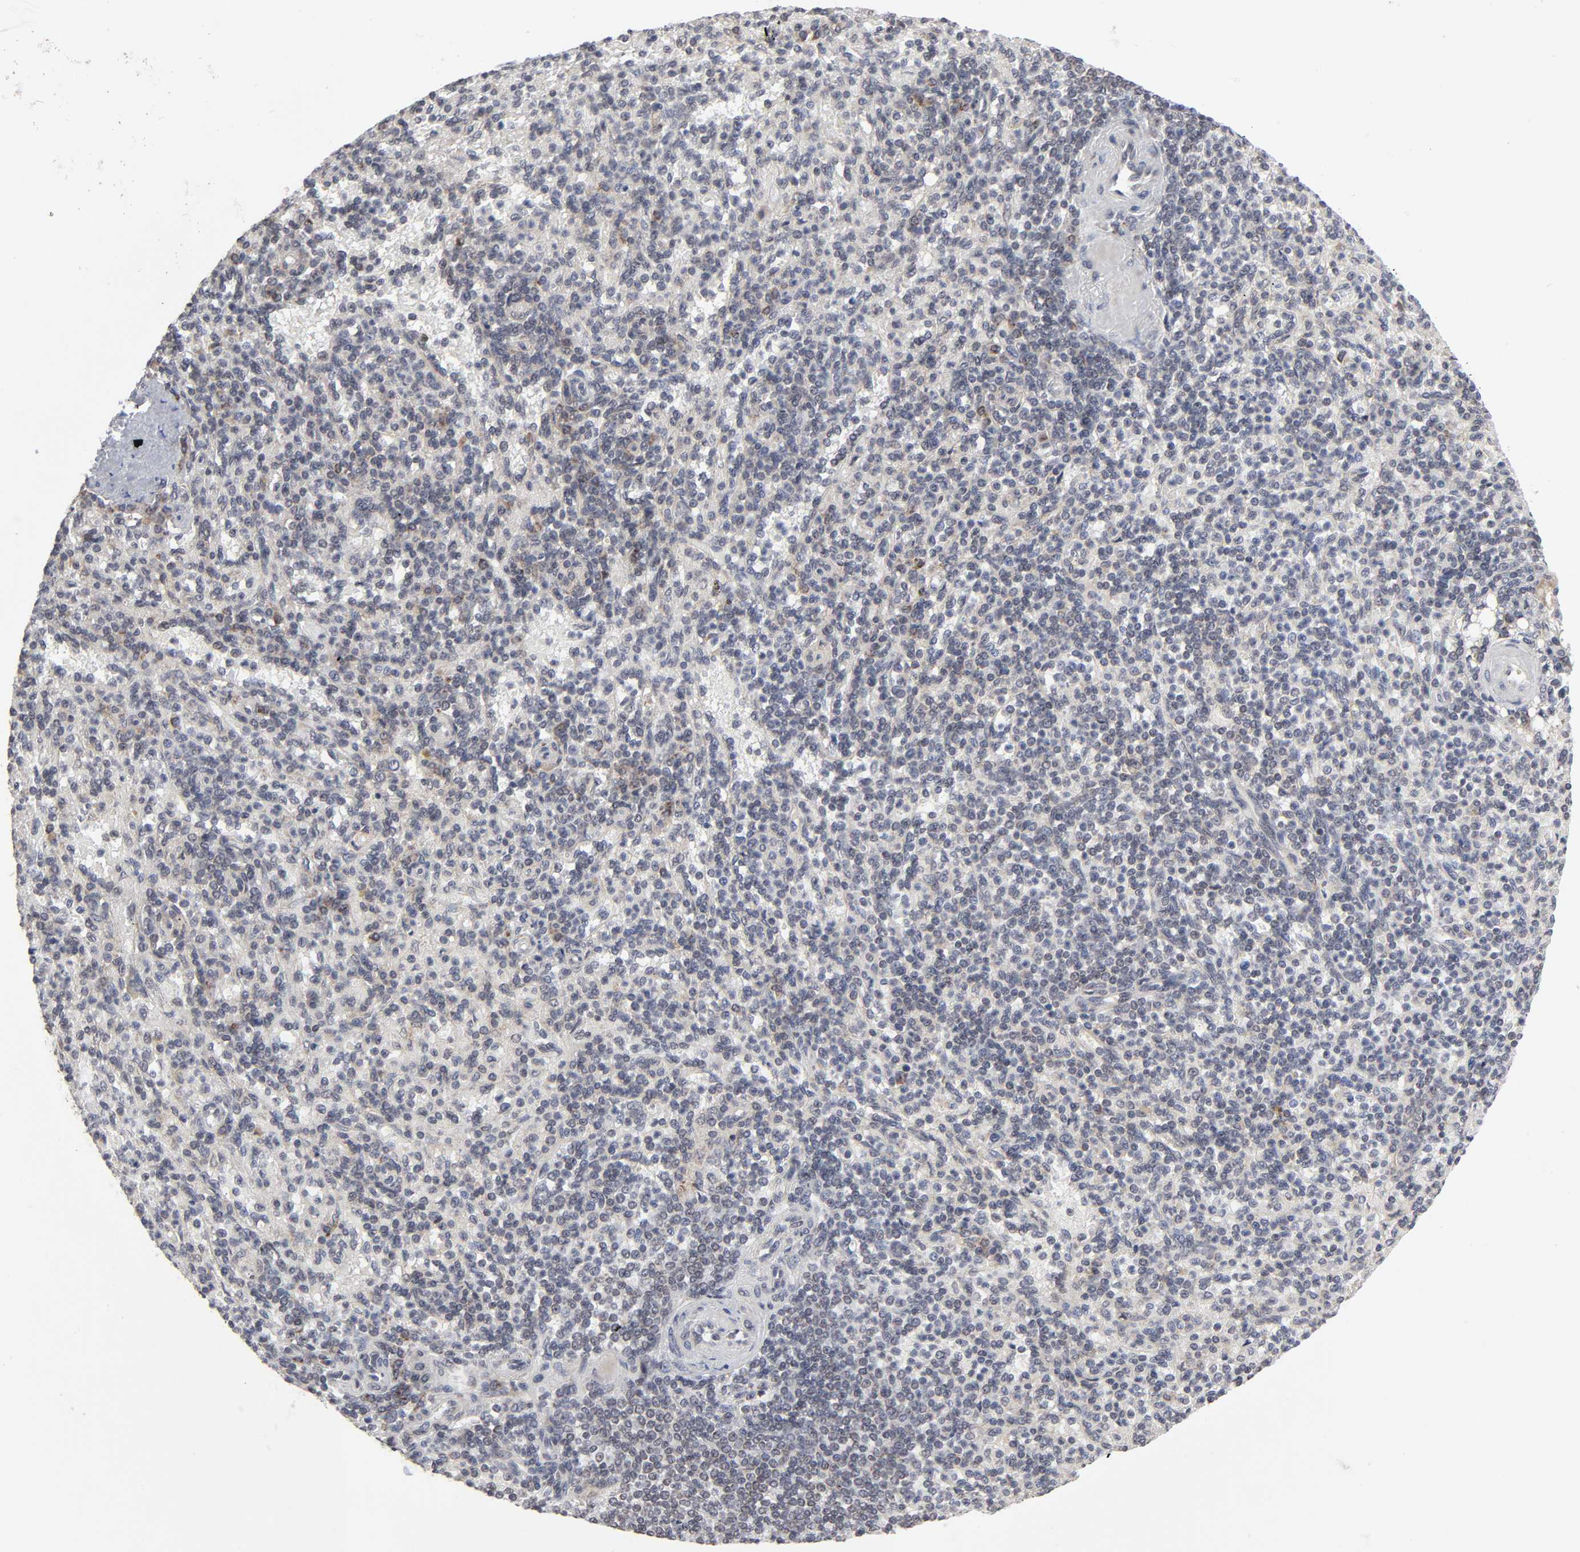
{"staining": {"intensity": "moderate", "quantity": "<25%", "location": "cytoplasmic/membranous"}, "tissue": "spleen", "cell_type": "Cells in red pulp", "image_type": "normal", "snomed": [{"axis": "morphology", "description": "Normal tissue, NOS"}, {"axis": "topography", "description": "Spleen"}], "caption": "A high-resolution histopathology image shows immunohistochemistry (IHC) staining of benign spleen, which shows moderate cytoplasmic/membranous staining in approximately <25% of cells in red pulp. The staining was performed using DAB (3,3'-diaminobenzidine) to visualize the protein expression in brown, while the nuclei were stained in blue with hematoxylin (Magnification: 20x).", "gene": "AUH", "patient": {"sex": "female", "age": 74}}